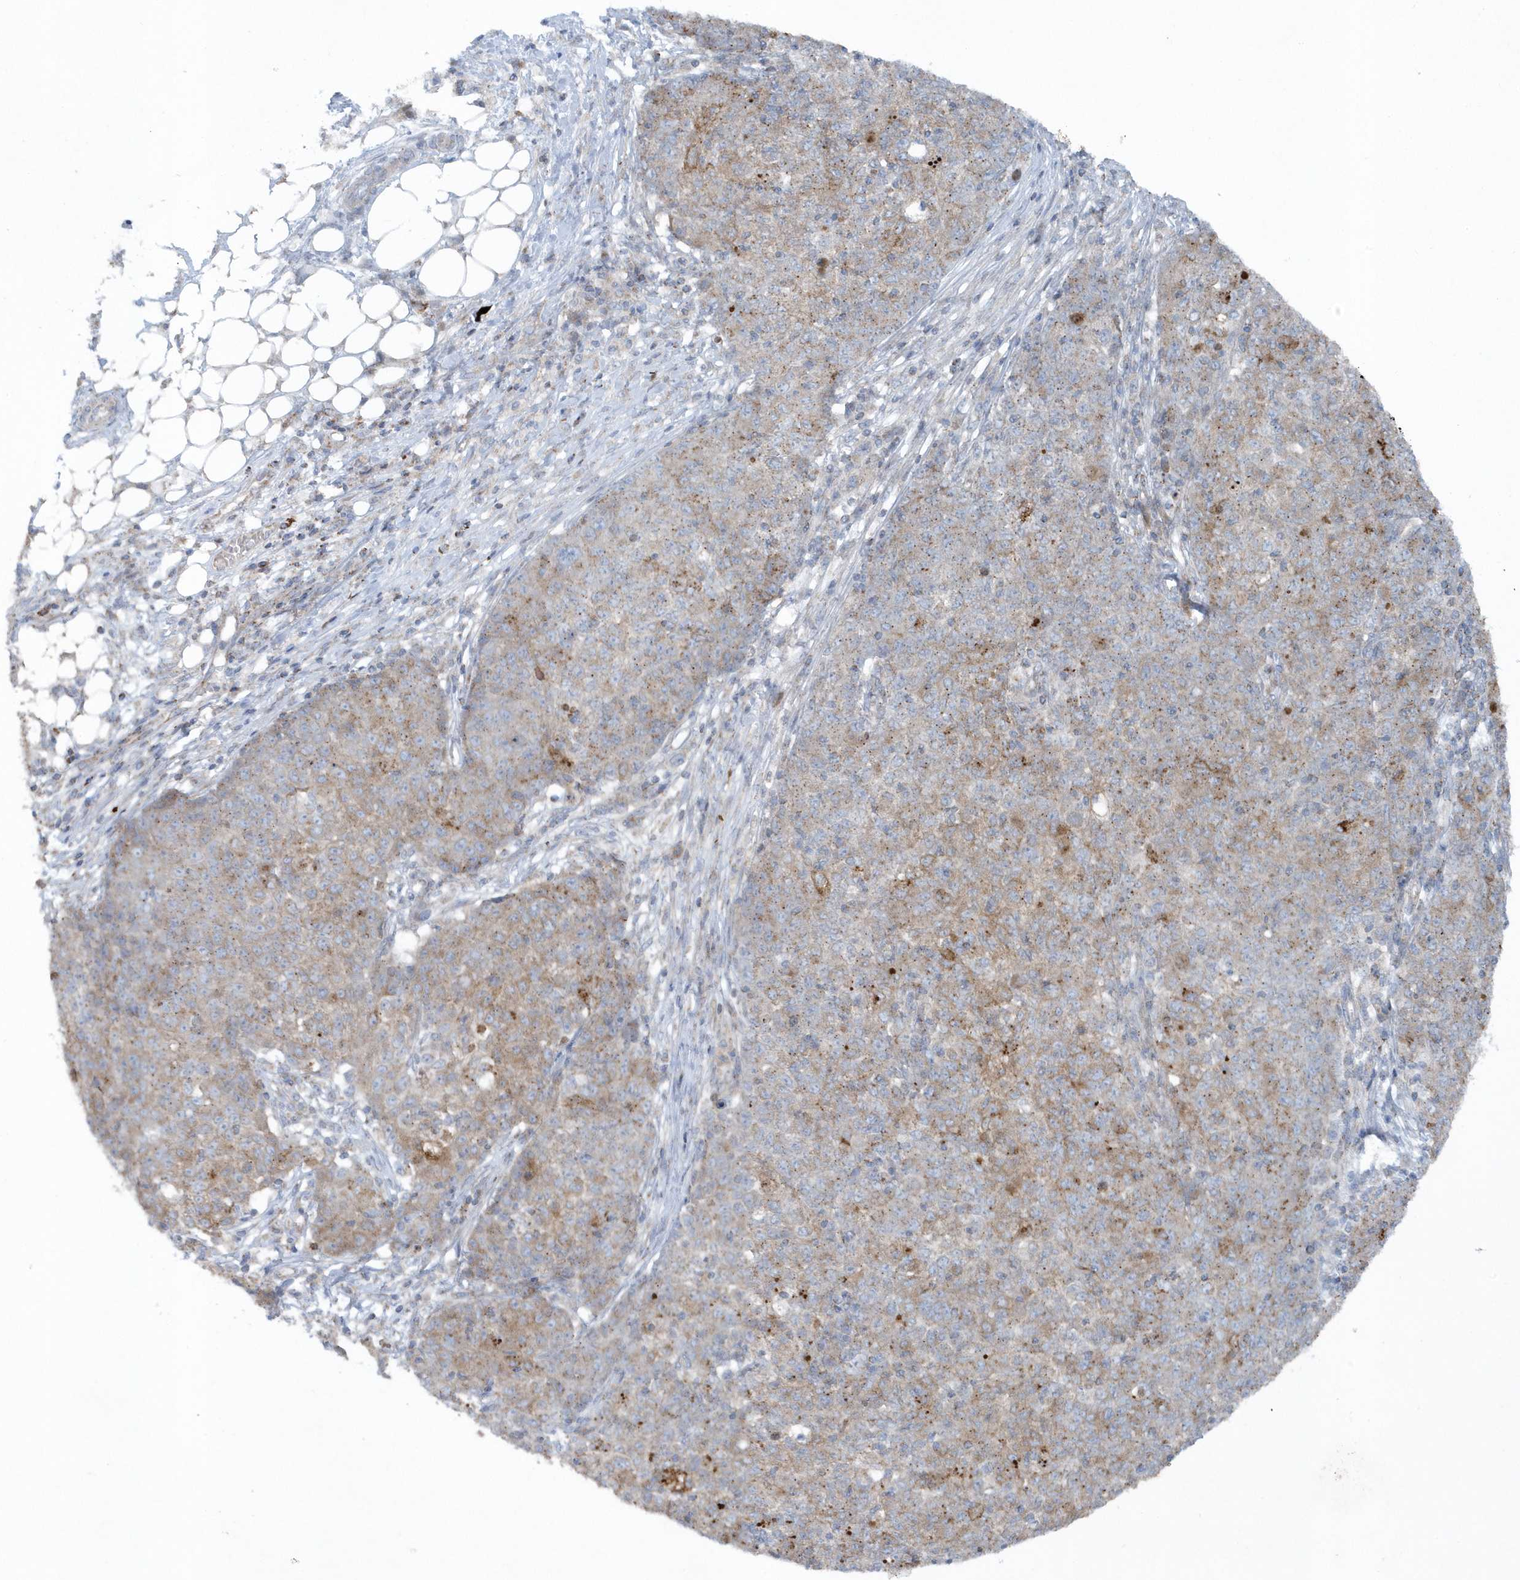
{"staining": {"intensity": "moderate", "quantity": ">75%", "location": "cytoplasmic/membranous"}, "tissue": "ovarian cancer", "cell_type": "Tumor cells", "image_type": "cancer", "snomed": [{"axis": "morphology", "description": "Carcinoma, endometroid"}, {"axis": "topography", "description": "Ovary"}], "caption": "Tumor cells exhibit moderate cytoplasmic/membranous expression in about >75% of cells in endometroid carcinoma (ovarian).", "gene": "SLC38A2", "patient": {"sex": "female", "age": 42}}